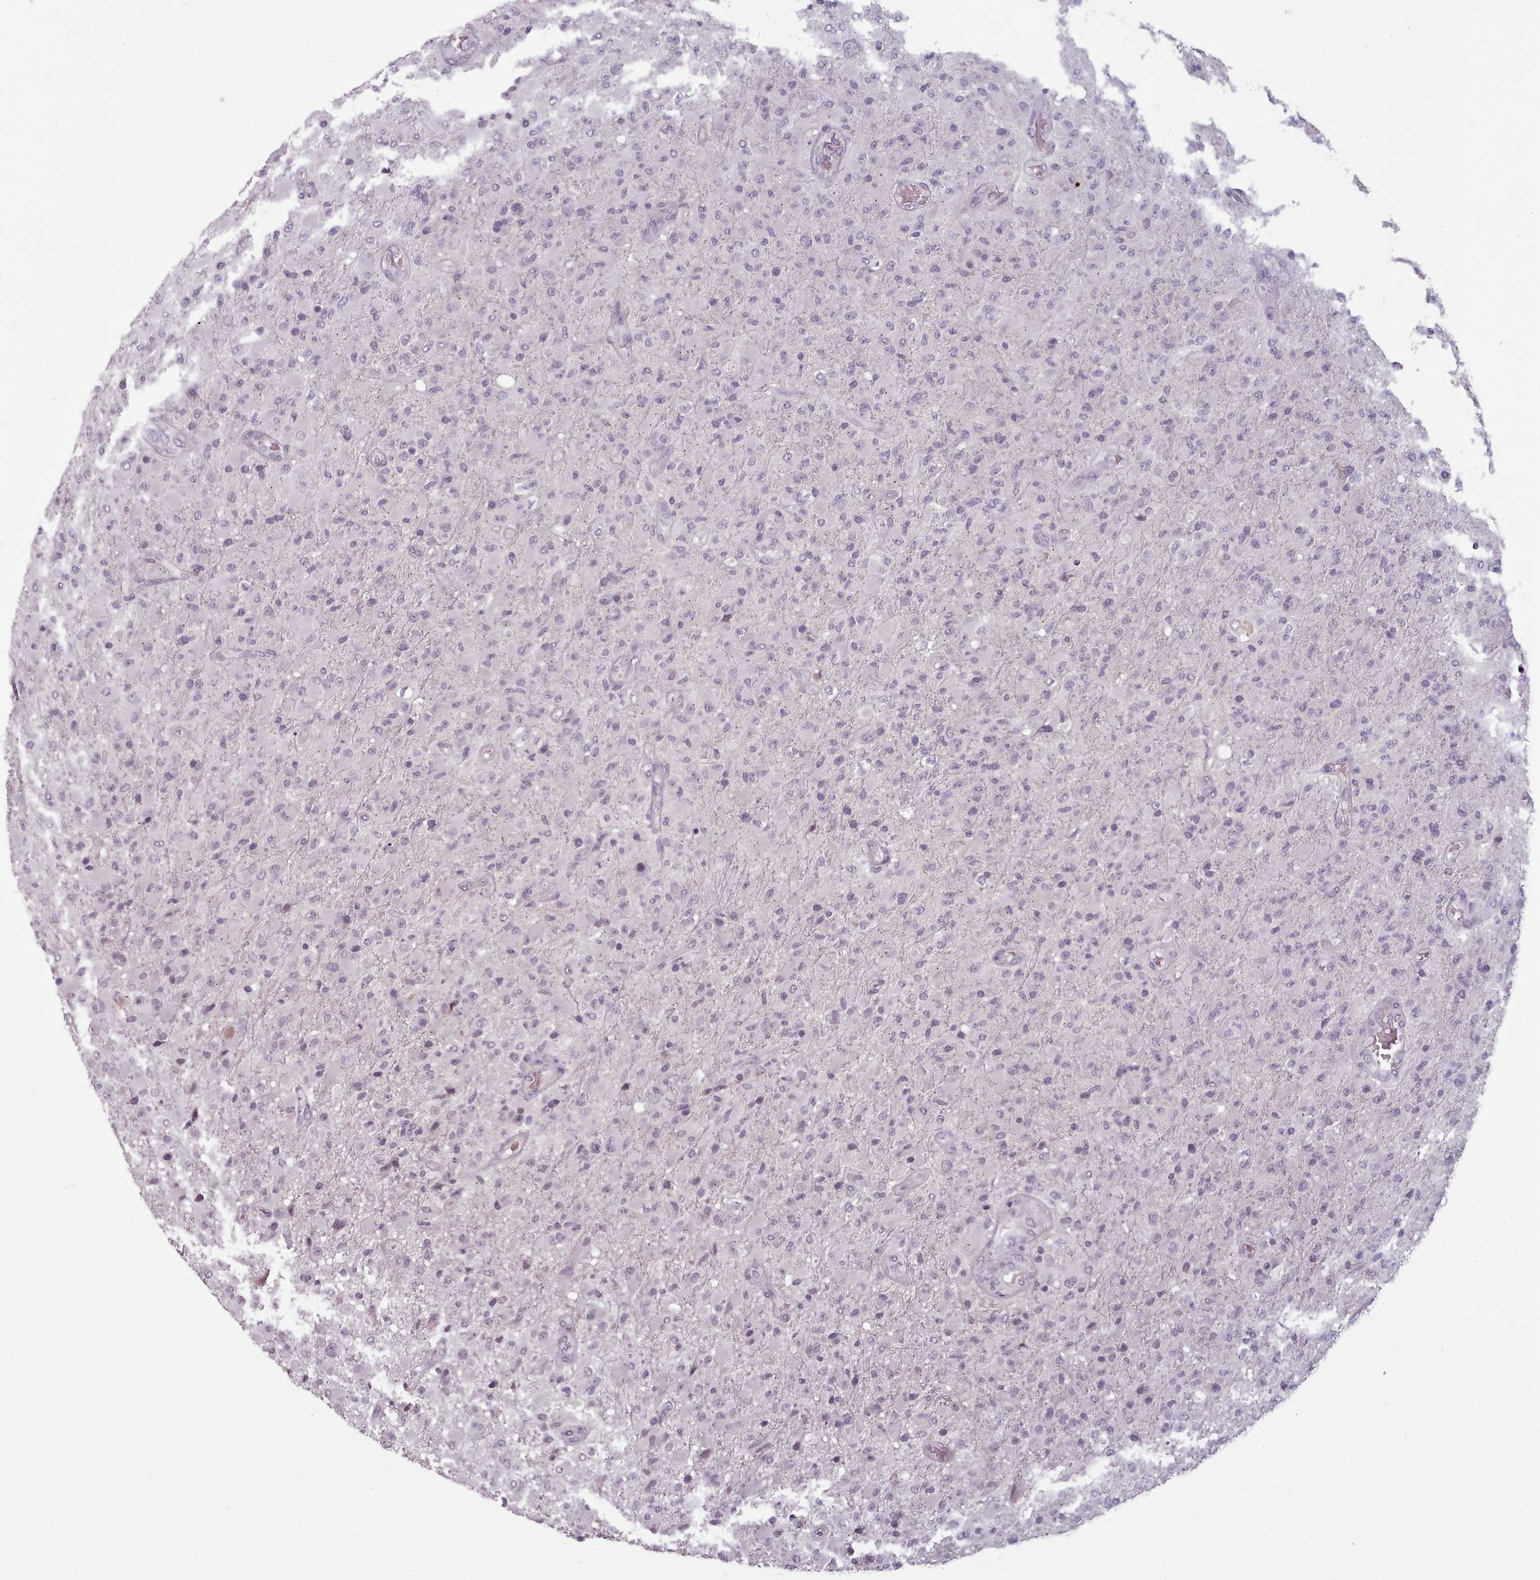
{"staining": {"intensity": "negative", "quantity": "none", "location": "none"}, "tissue": "glioma", "cell_type": "Tumor cells", "image_type": "cancer", "snomed": [{"axis": "morphology", "description": "Glioma, malignant, Low grade"}, {"axis": "topography", "description": "Brain"}], "caption": "IHC micrograph of malignant glioma (low-grade) stained for a protein (brown), which demonstrates no staining in tumor cells. (DAB (3,3'-diaminobenzidine) immunohistochemistry (IHC), high magnification).", "gene": "PBX4", "patient": {"sex": "male", "age": 65}}